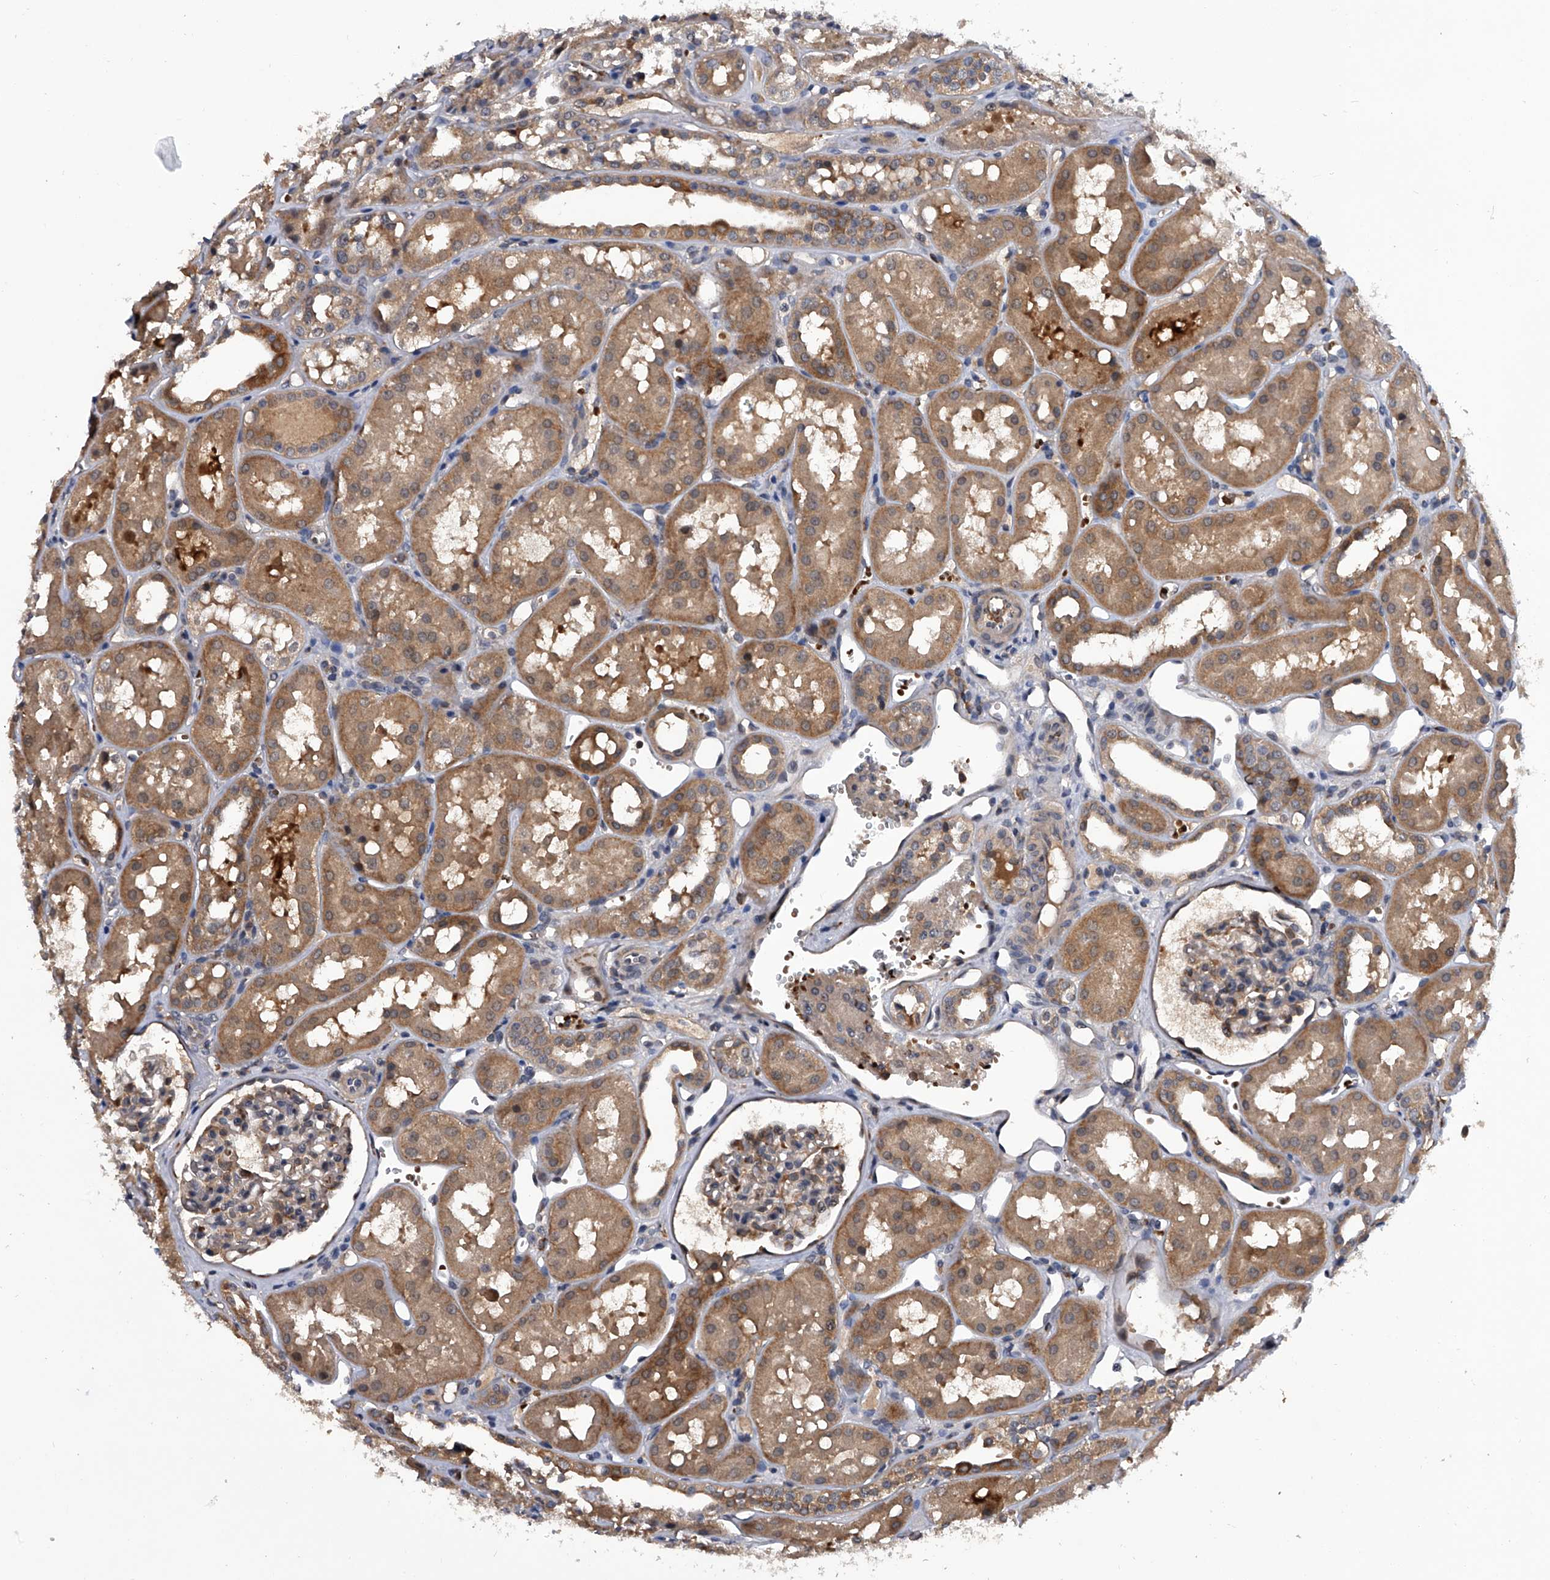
{"staining": {"intensity": "weak", "quantity": "<25%", "location": "cytoplasmic/membranous"}, "tissue": "kidney", "cell_type": "Cells in glomeruli", "image_type": "normal", "snomed": [{"axis": "morphology", "description": "Normal tissue, NOS"}, {"axis": "topography", "description": "Kidney"}], "caption": "Immunohistochemistry of unremarkable kidney reveals no positivity in cells in glomeruli.", "gene": "ZNF30", "patient": {"sex": "male", "age": 16}}